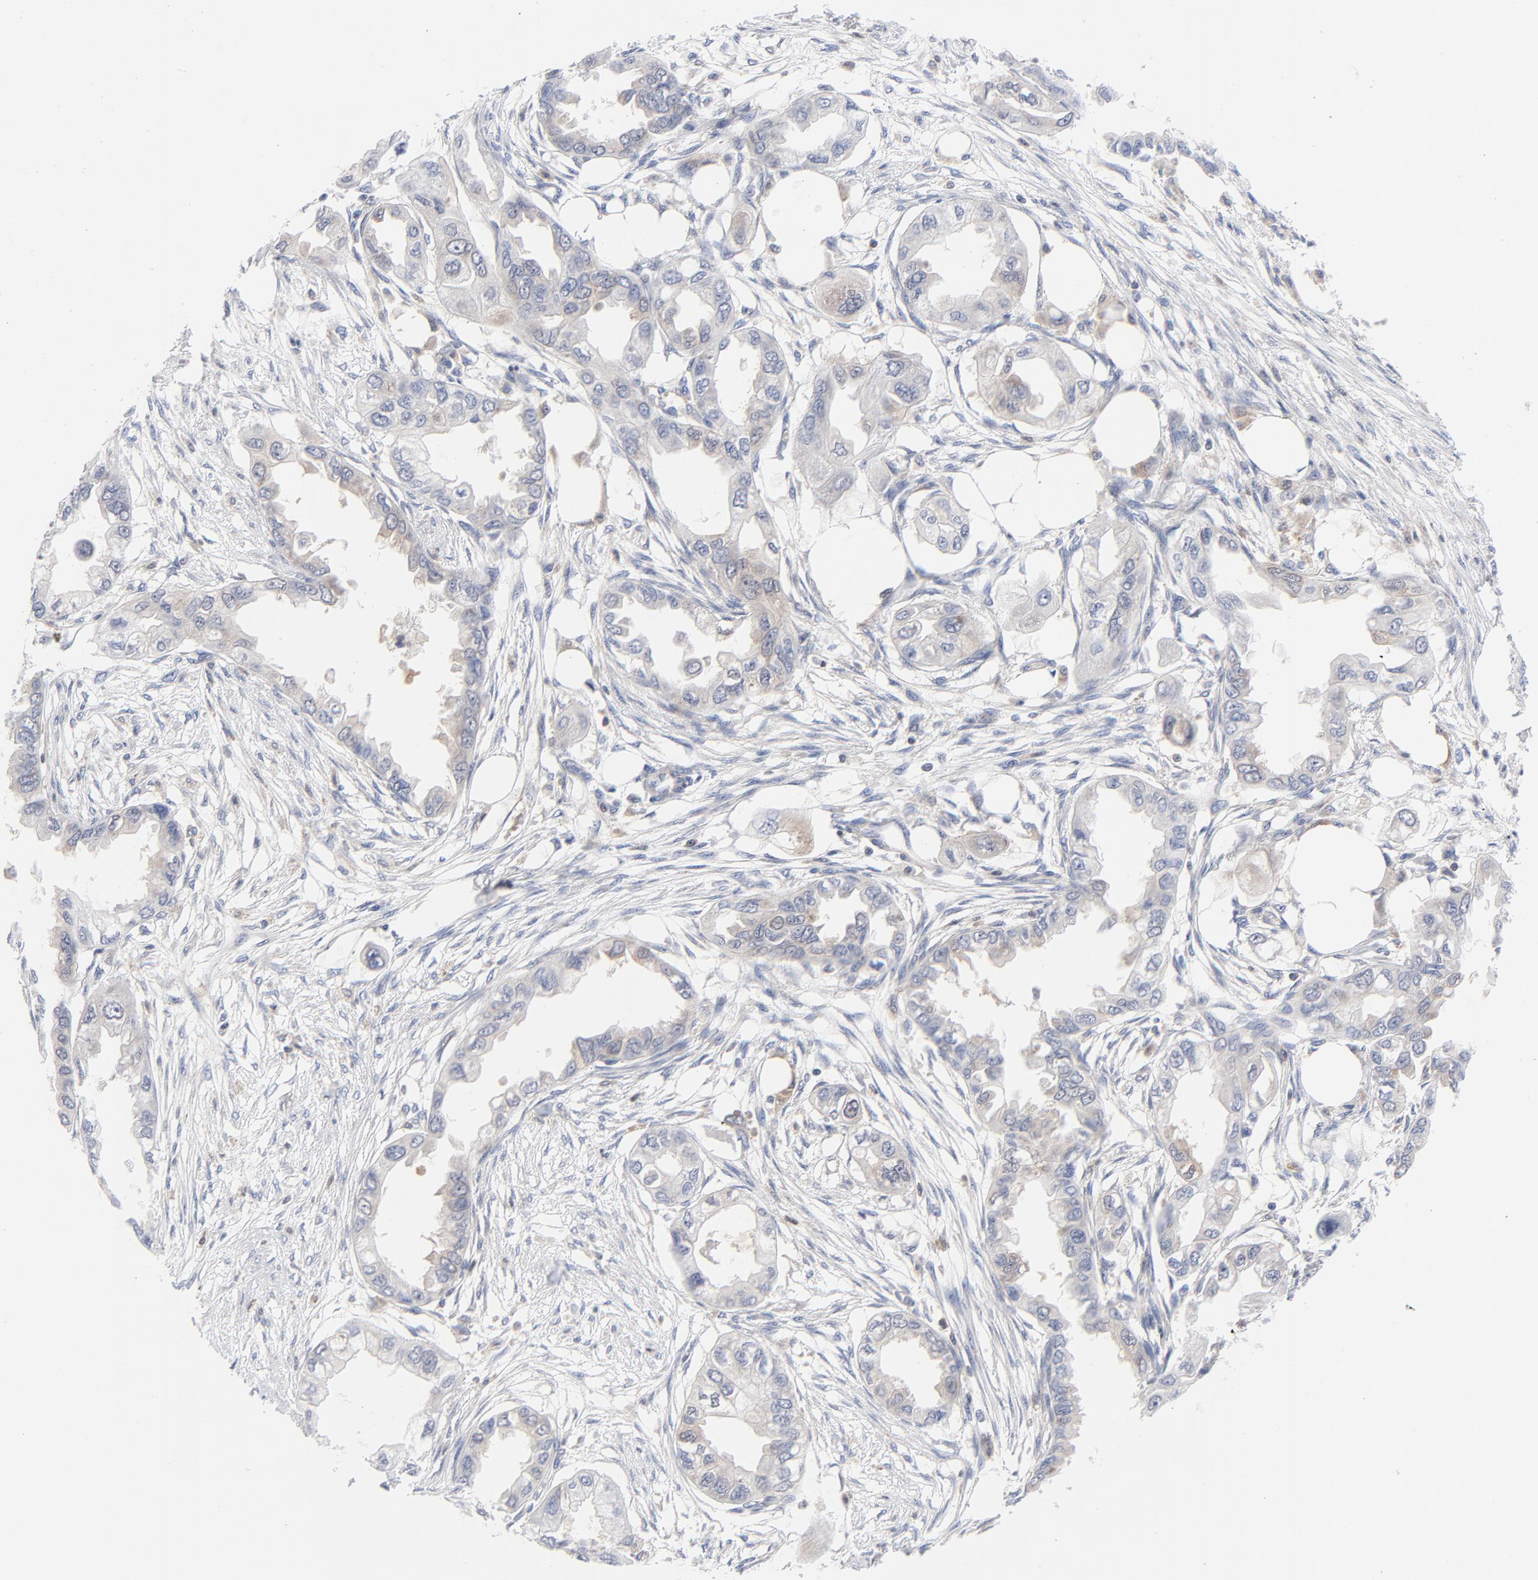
{"staining": {"intensity": "weak", "quantity": "<25%", "location": "cytoplasmic/membranous"}, "tissue": "endometrial cancer", "cell_type": "Tumor cells", "image_type": "cancer", "snomed": [{"axis": "morphology", "description": "Adenocarcinoma, NOS"}, {"axis": "topography", "description": "Endometrium"}], "caption": "High power microscopy micrograph of an immunohistochemistry (IHC) photomicrograph of endometrial adenocarcinoma, revealing no significant positivity in tumor cells.", "gene": "CAB39L", "patient": {"sex": "female", "age": 67}}